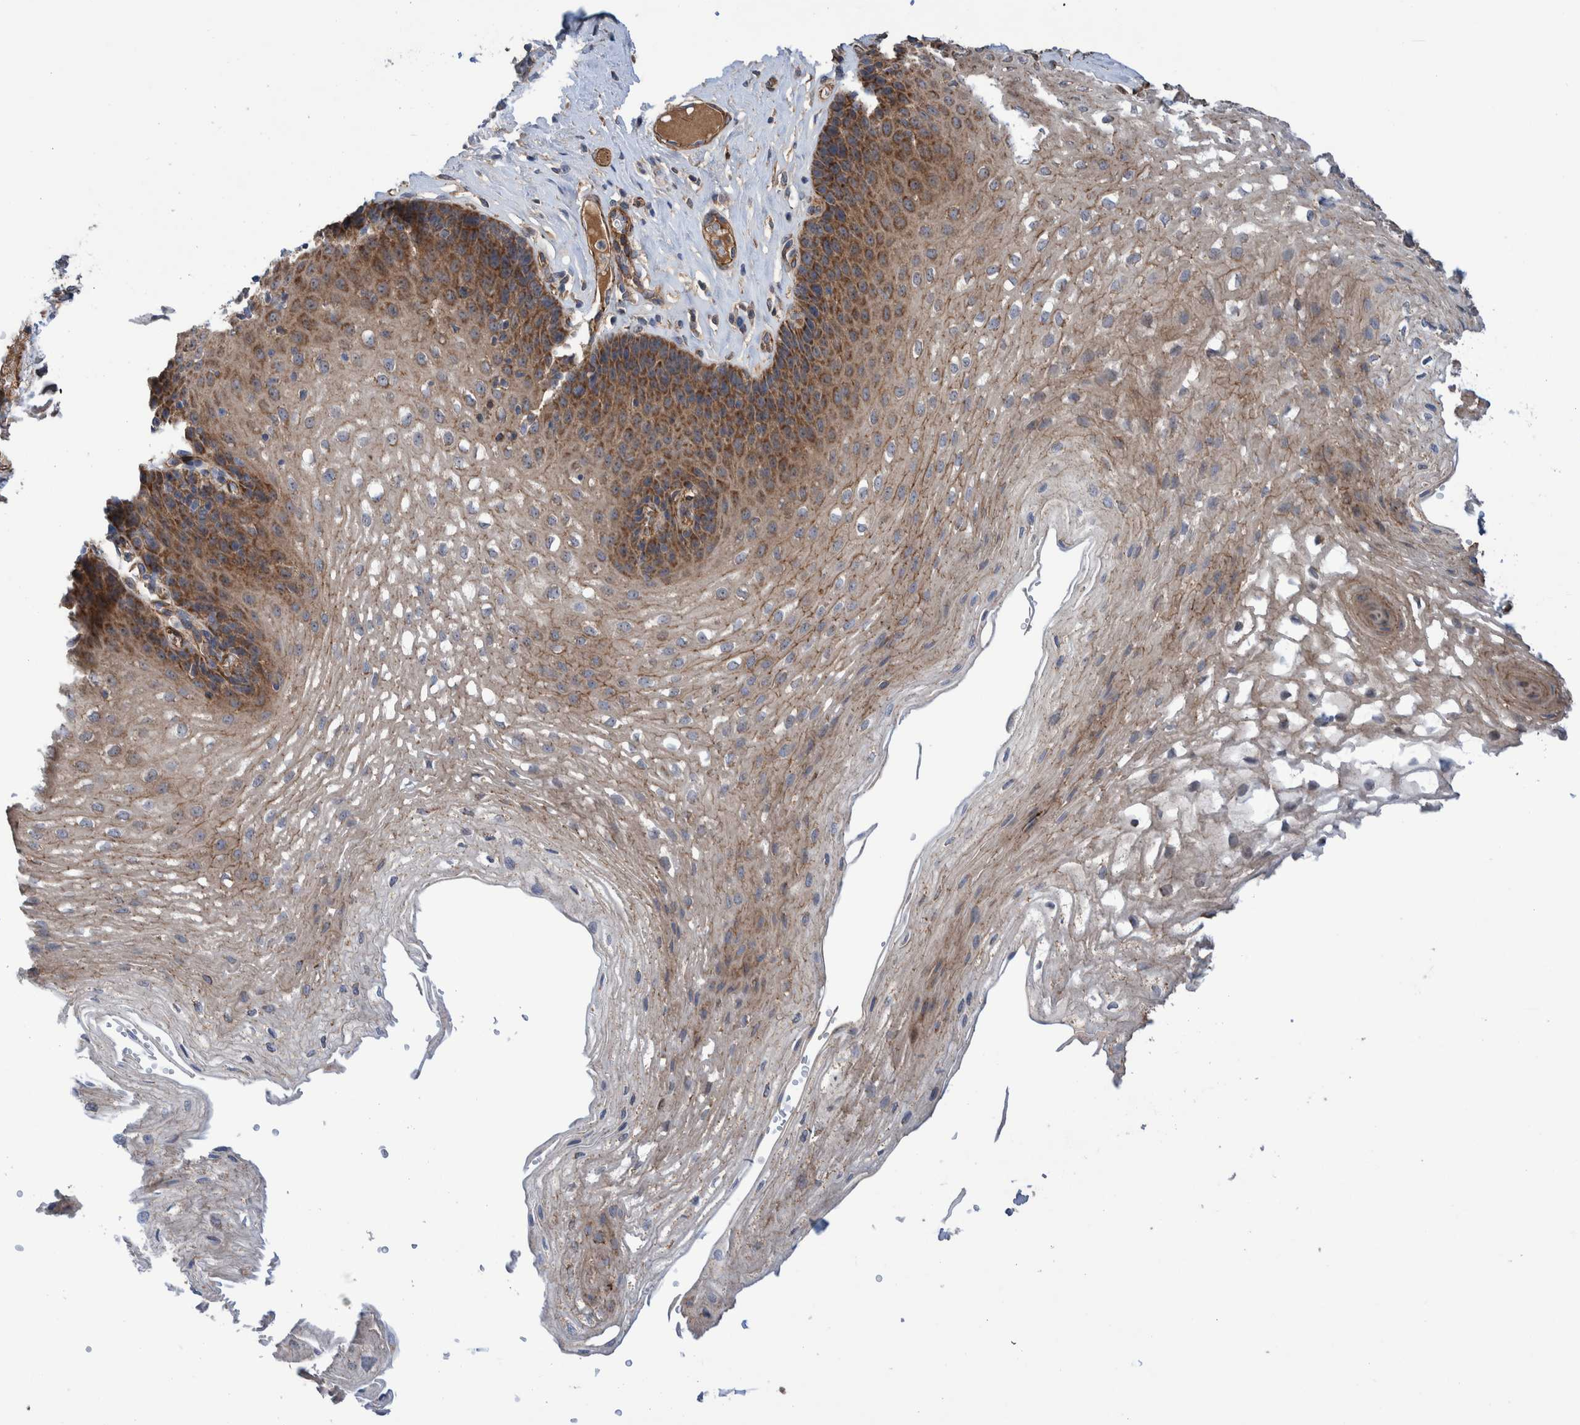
{"staining": {"intensity": "moderate", "quantity": ">75%", "location": "cytoplasmic/membranous"}, "tissue": "esophagus", "cell_type": "Squamous epithelial cells", "image_type": "normal", "snomed": [{"axis": "morphology", "description": "Normal tissue, NOS"}, {"axis": "topography", "description": "Esophagus"}], "caption": "High-magnification brightfield microscopy of normal esophagus stained with DAB (3,3'-diaminobenzidine) (brown) and counterstained with hematoxylin (blue). squamous epithelial cells exhibit moderate cytoplasmic/membranous staining is appreciated in about>75% of cells.", "gene": "ENSG00000262660", "patient": {"sex": "female", "age": 66}}